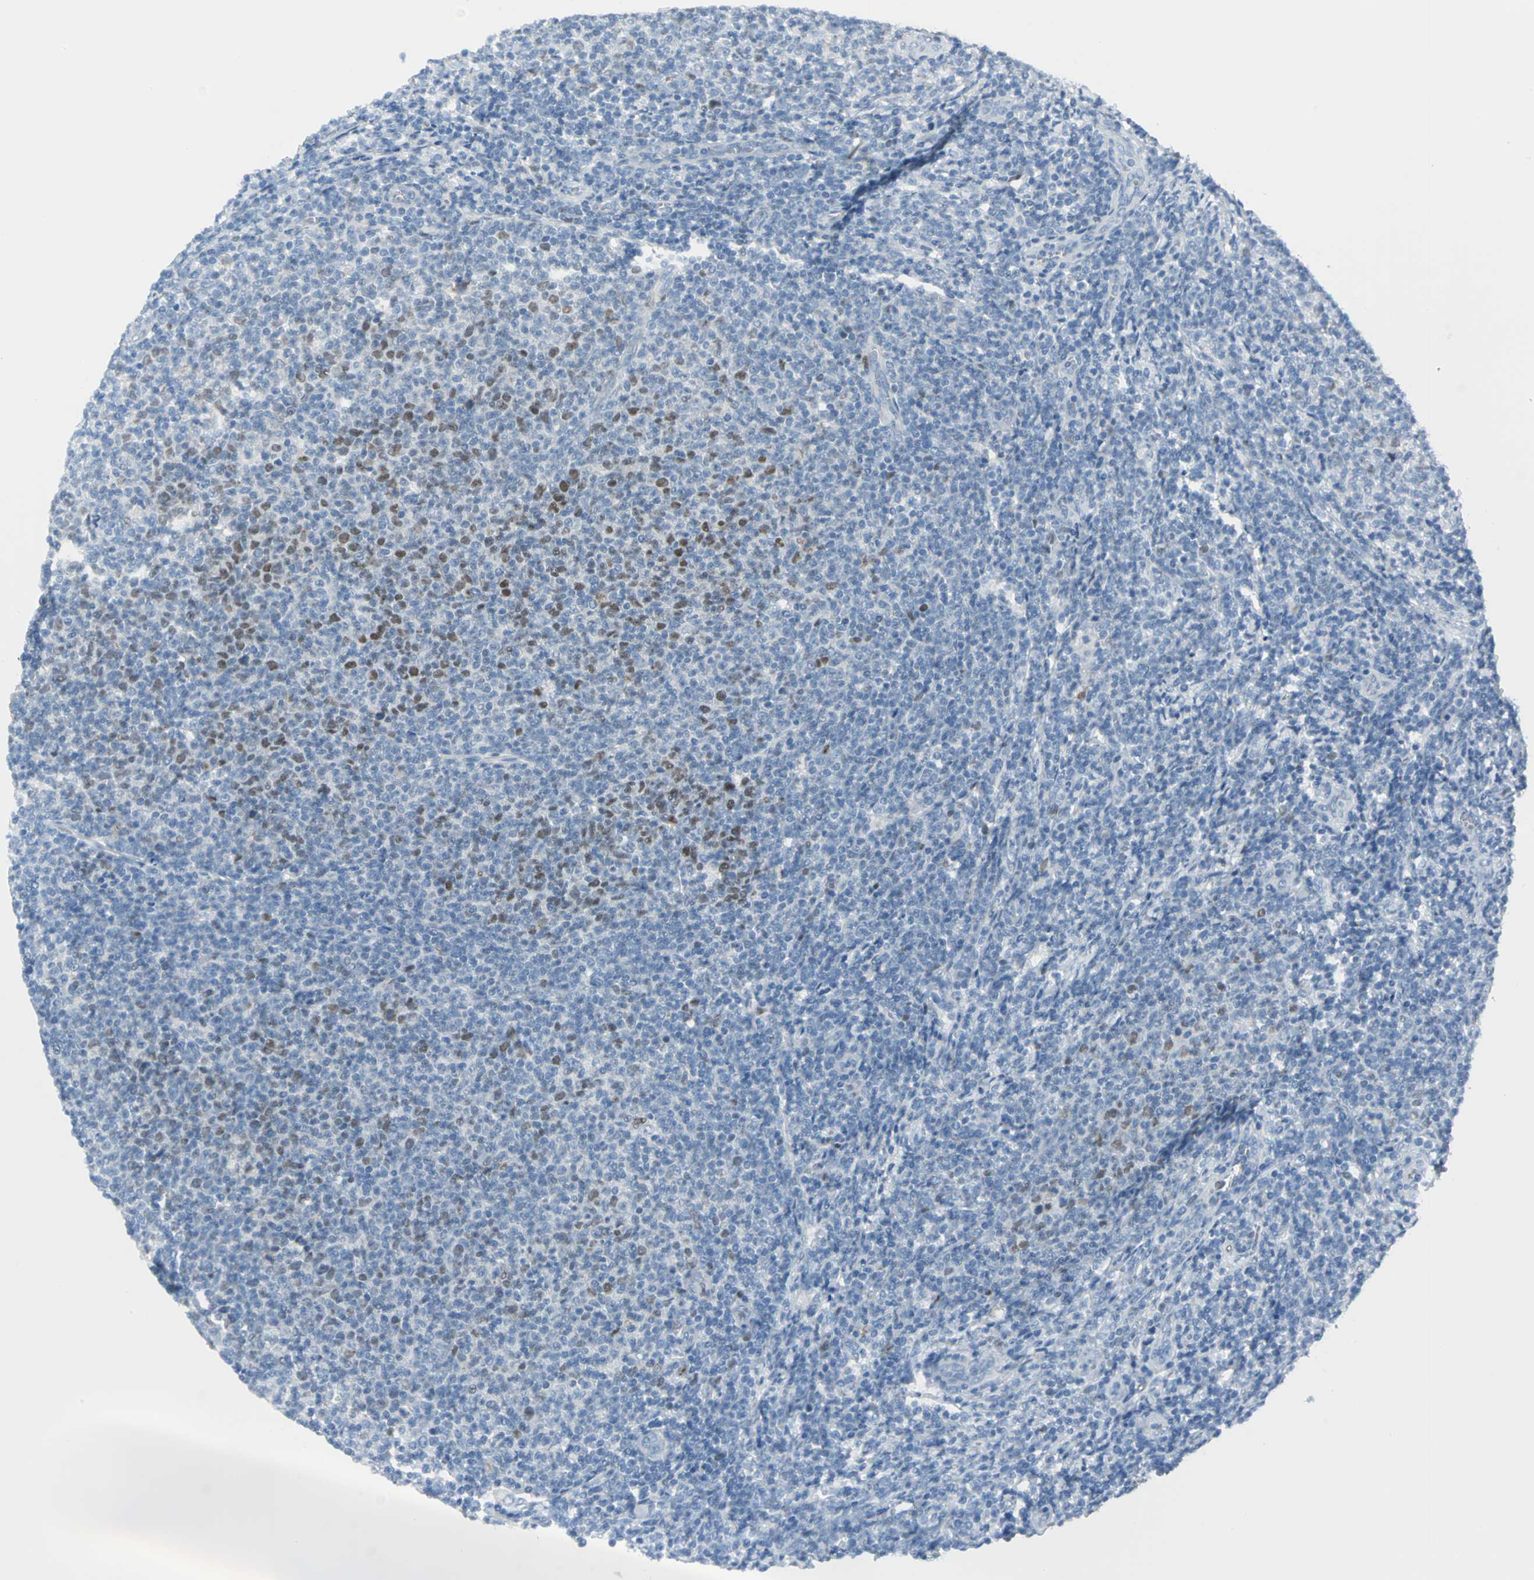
{"staining": {"intensity": "strong", "quantity": "<25%", "location": "nuclear"}, "tissue": "lymphoma", "cell_type": "Tumor cells", "image_type": "cancer", "snomed": [{"axis": "morphology", "description": "Malignant lymphoma, non-Hodgkin's type, Low grade"}, {"axis": "topography", "description": "Lymph node"}], "caption": "A photomicrograph of human lymphoma stained for a protein displays strong nuclear brown staining in tumor cells.", "gene": "MCM3", "patient": {"sex": "male", "age": 66}}